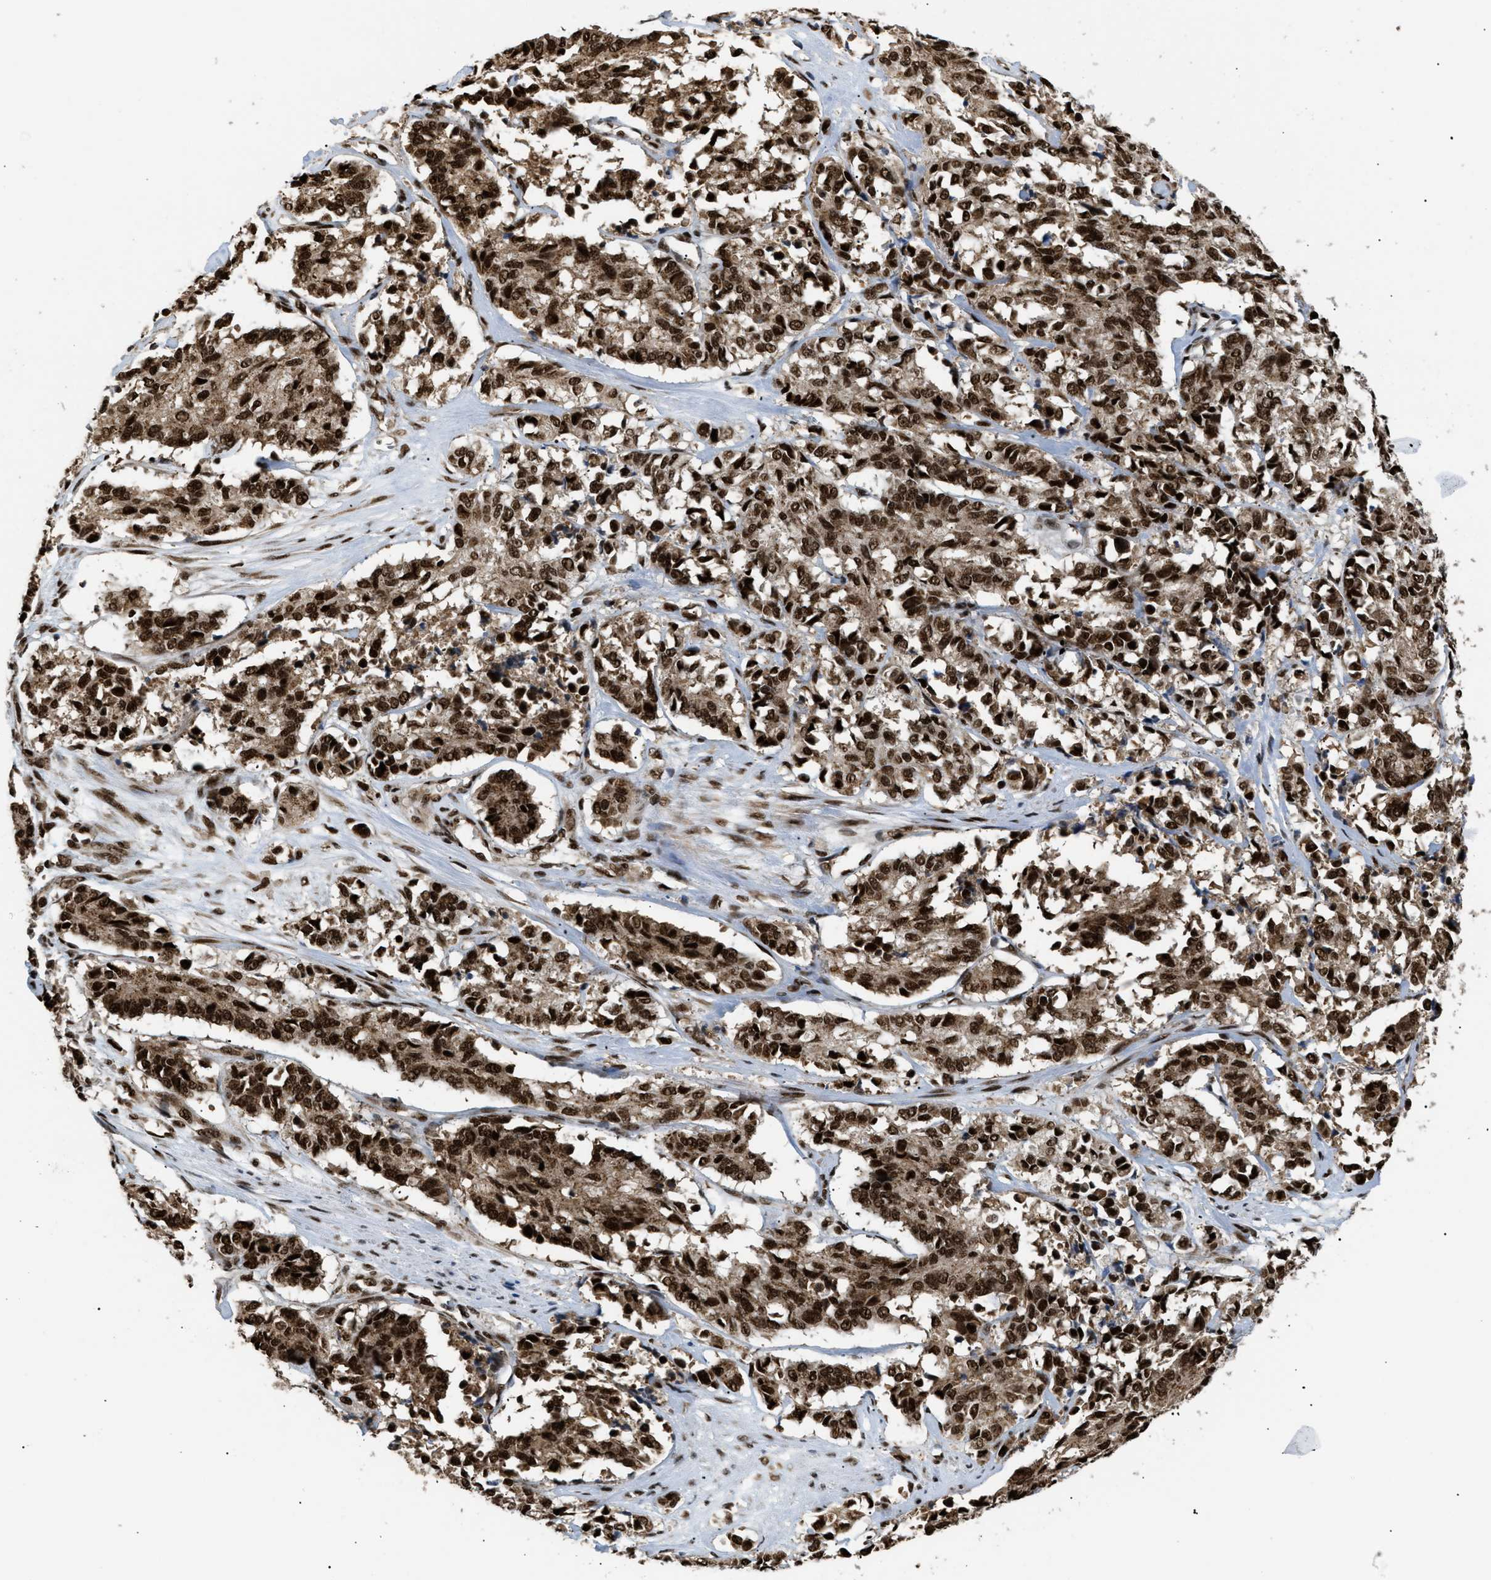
{"staining": {"intensity": "strong", "quantity": ">75%", "location": "cytoplasmic/membranous,nuclear"}, "tissue": "cervical cancer", "cell_type": "Tumor cells", "image_type": "cancer", "snomed": [{"axis": "morphology", "description": "Squamous cell carcinoma, NOS"}, {"axis": "topography", "description": "Cervix"}], "caption": "Immunohistochemical staining of cervical cancer (squamous cell carcinoma) reveals high levels of strong cytoplasmic/membranous and nuclear positivity in about >75% of tumor cells.", "gene": "RBM5", "patient": {"sex": "female", "age": 35}}